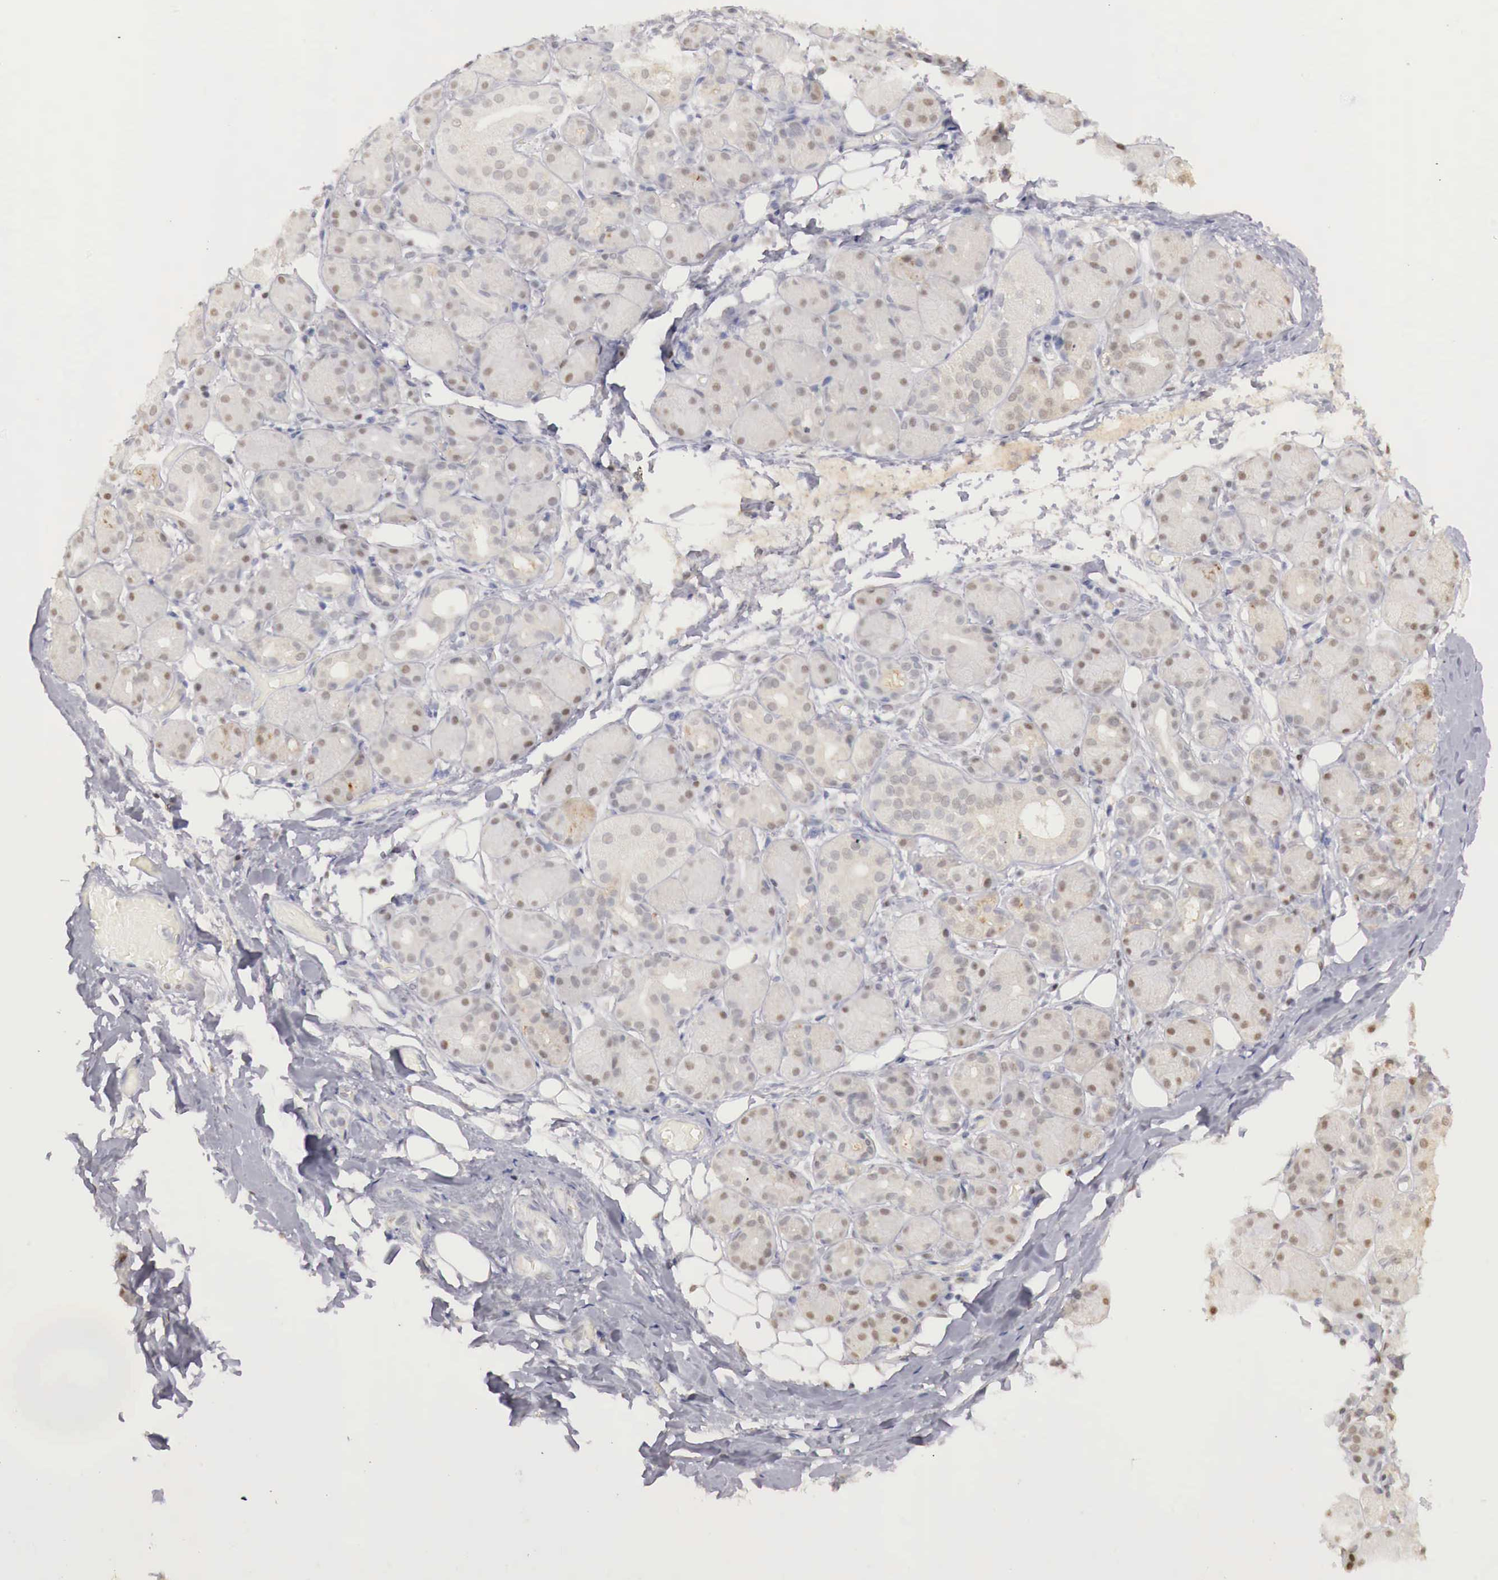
{"staining": {"intensity": "moderate", "quantity": "25%-75%", "location": "nuclear"}, "tissue": "salivary gland", "cell_type": "Glandular cells", "image_type": "normal", "snomed": [{"axis": "morphology", "description": "Normal tissue, NOS"}, {"axis": "topography", "description": "Salivary gland"}, {"axis": "topography", "description": "Peripheral nerve tissue"}], "caption": "About 25%-75% of glandular cells in normal human salivary gland demonstrate moderate nuclear protein positivity as visualized by brown immunohistochemical staining.", "gene": "UBA1", "patient": {"sex": "male", "age": 62}}